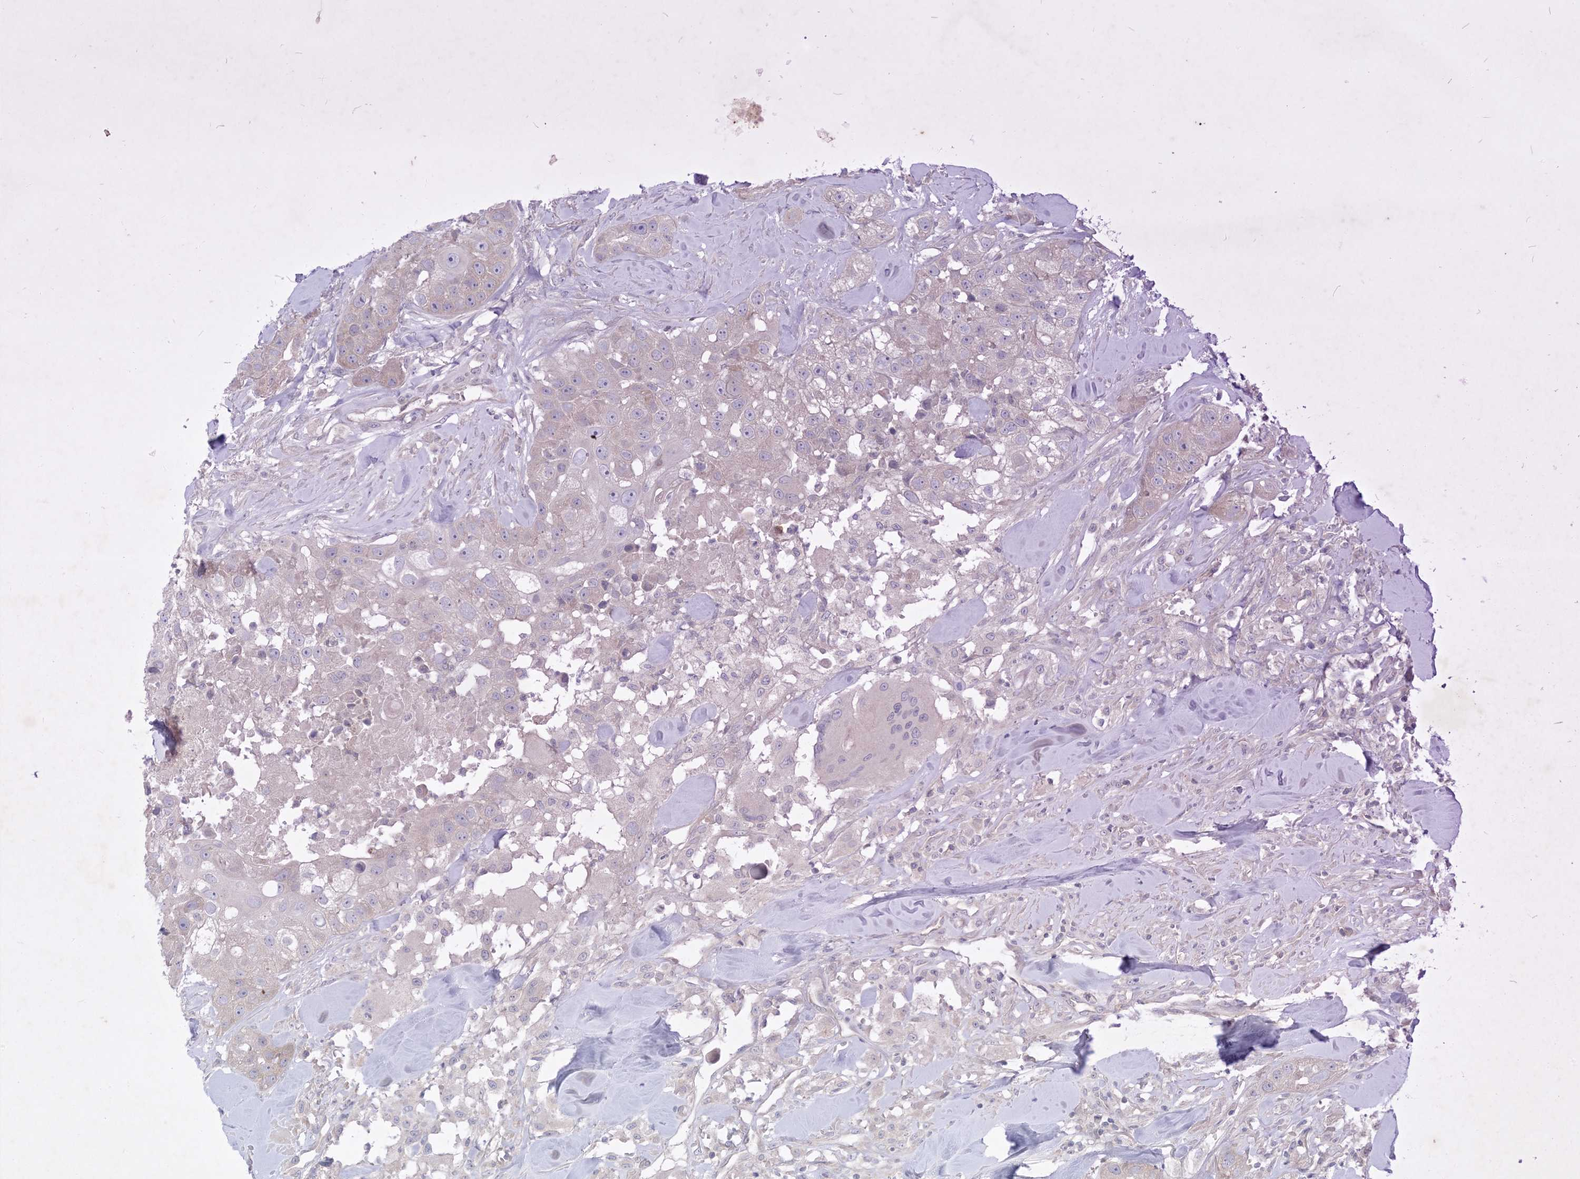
{"staining": {"intensity": "negative", "quantity": "none", "location": "none"}, "tissue": "head and neck cancer", "cell_type": "Tumor cells", "image_type": "cancer", "snomed": [{"axis": "morphology", "description": "Normal tissue, NOS"}, {"axis": "morphology", "description": "Squamous cell carcinoma, NOS"}, {"axis": "topography", "description": "Skeletal muscle"}, {"axis": "topography", "description": "Head-Neck"}], "caption": "IHC micrograph of head and neck cancer (squamous cell carcinoma) stained for a protein (brown), which exhibits no staining in tumor cells.", "gene": "PLEKHA3", "patient": {"sex": "male", "age": 51}}